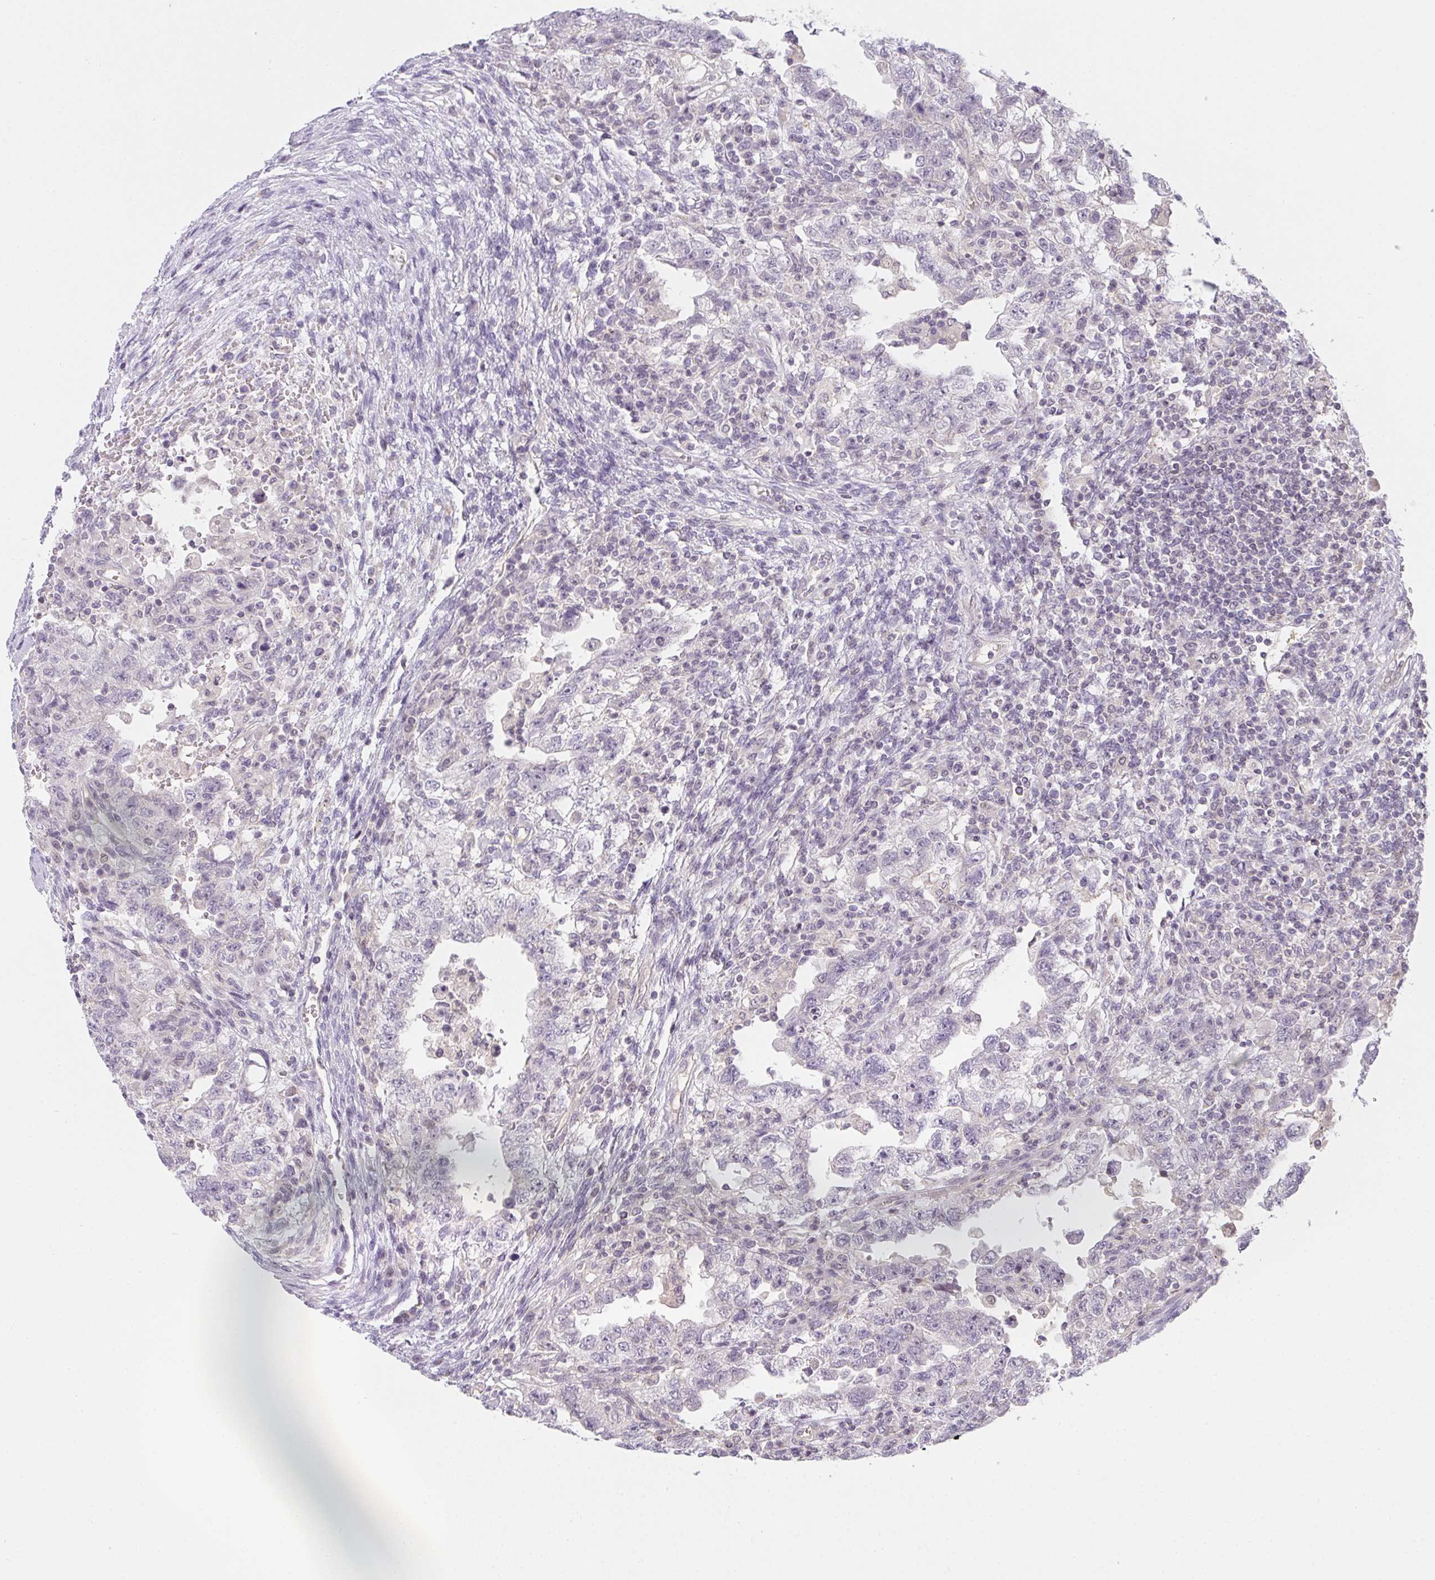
{"staining": {"intensity": "negative", "quantity": "none", "location": "none"}, "tissue": "testis cancer", "cell_type": "Tumor cells", "image_type": "cancer", "snomed": [{"axis": "morphology", "description": "Carcinoma, Embryonal, NOS"}, {"axis": "topography", "description": "Testis"}], "caption": "IHC of testis cancer (embryonal carcinoma) displays no positivity in tumor cells.", "gene": "GSDMB", "patient": {"sex": "male", "age": 26}}